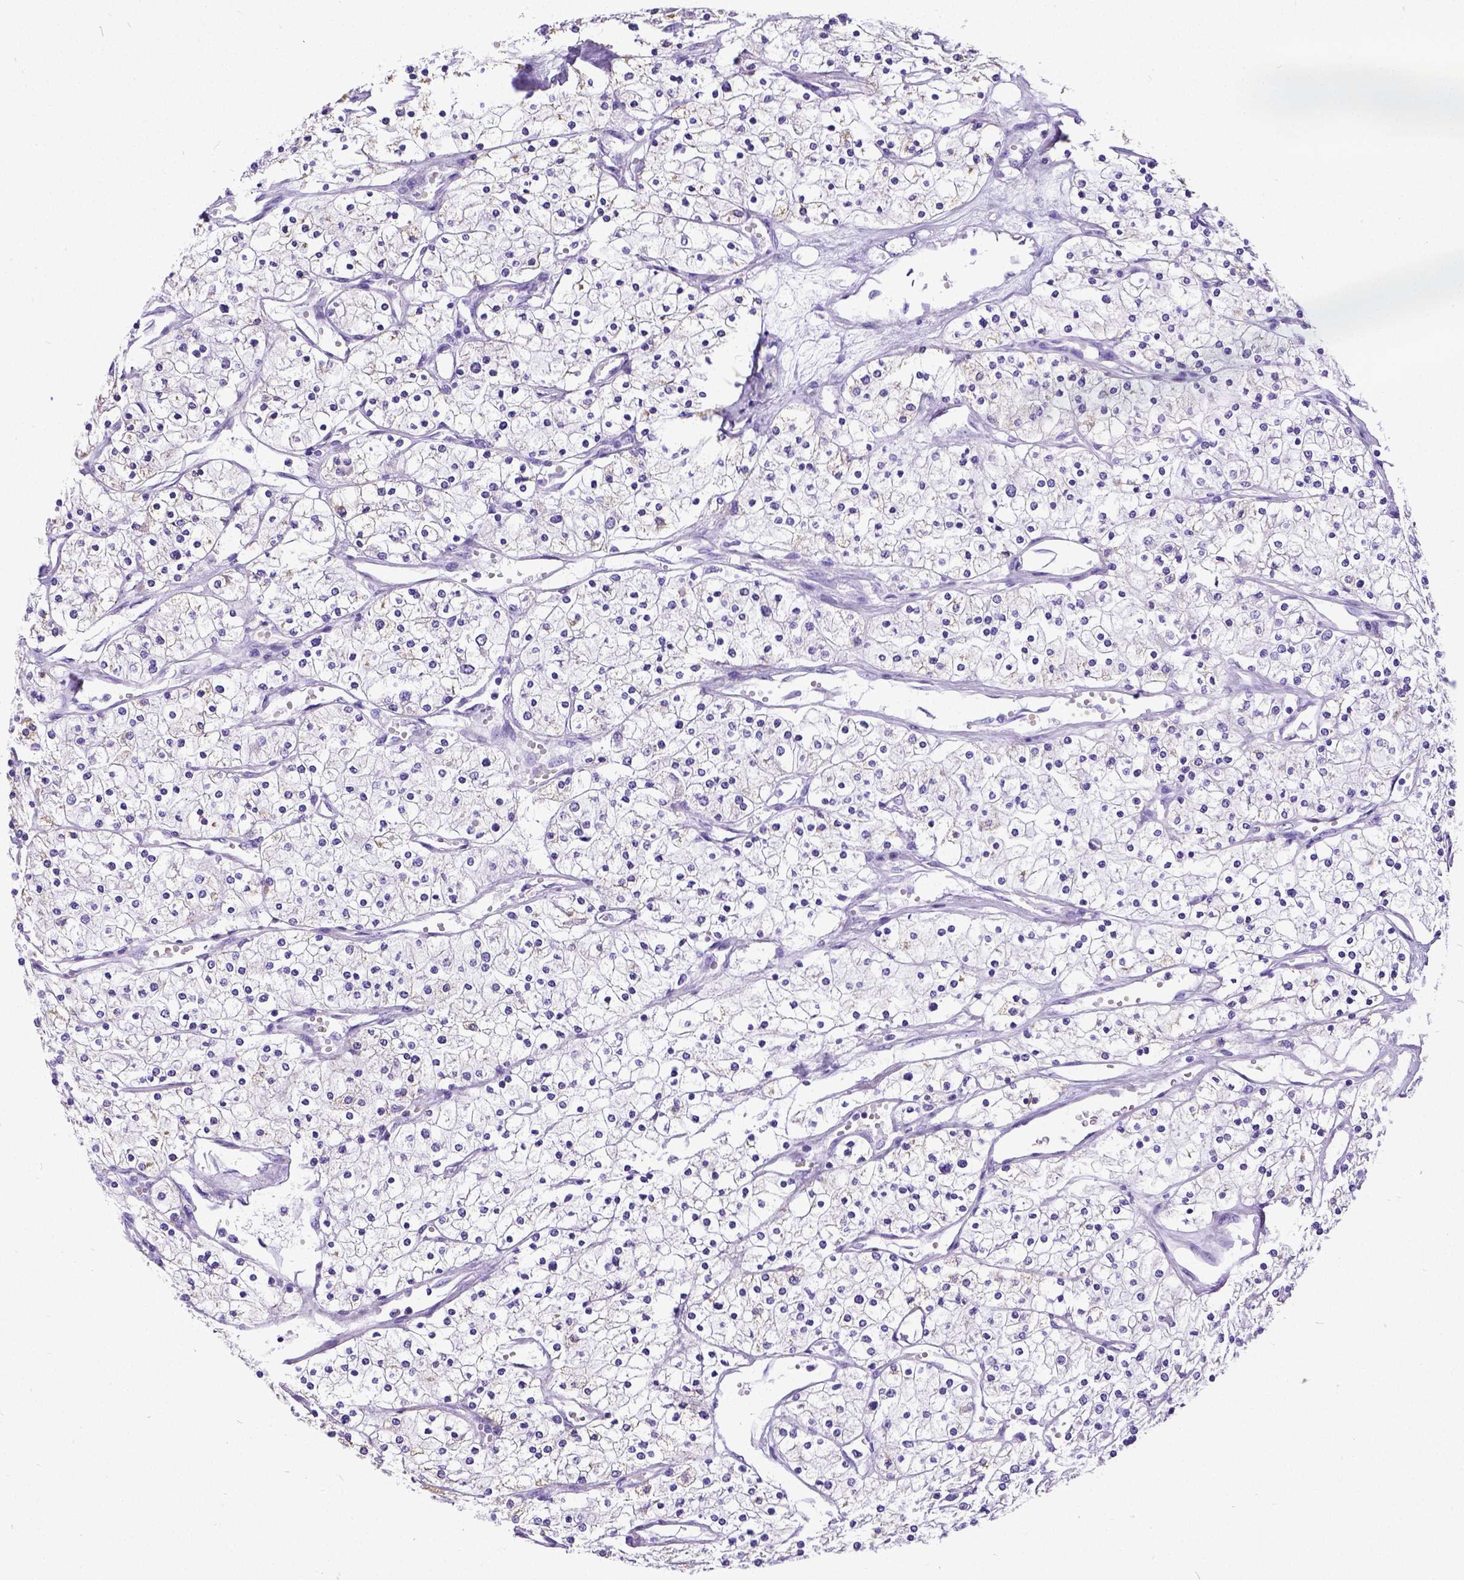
{"staining": {"intensity": "negative", "quantity": "none", "location": "none"}, "tissue": "renal cancer", "cell_type": "Tumor cells", "image_type": "cancer", "snomed": [{"axis": "morphology", "description": "Adenocarcinoma, NOS"}, {"axis": "topography", "description": "Kidney"}], "caption": "The image shows no significant positivity in tumor cells of renal adenocarcinoma. Brightfield microscopy of immunohistochemistry (IHC) stained with DAB (brown) and hematoxylin (blue), captured at high magnification.", "gene": "SATB2", "patient": {"sex": "male", "age": 80}}